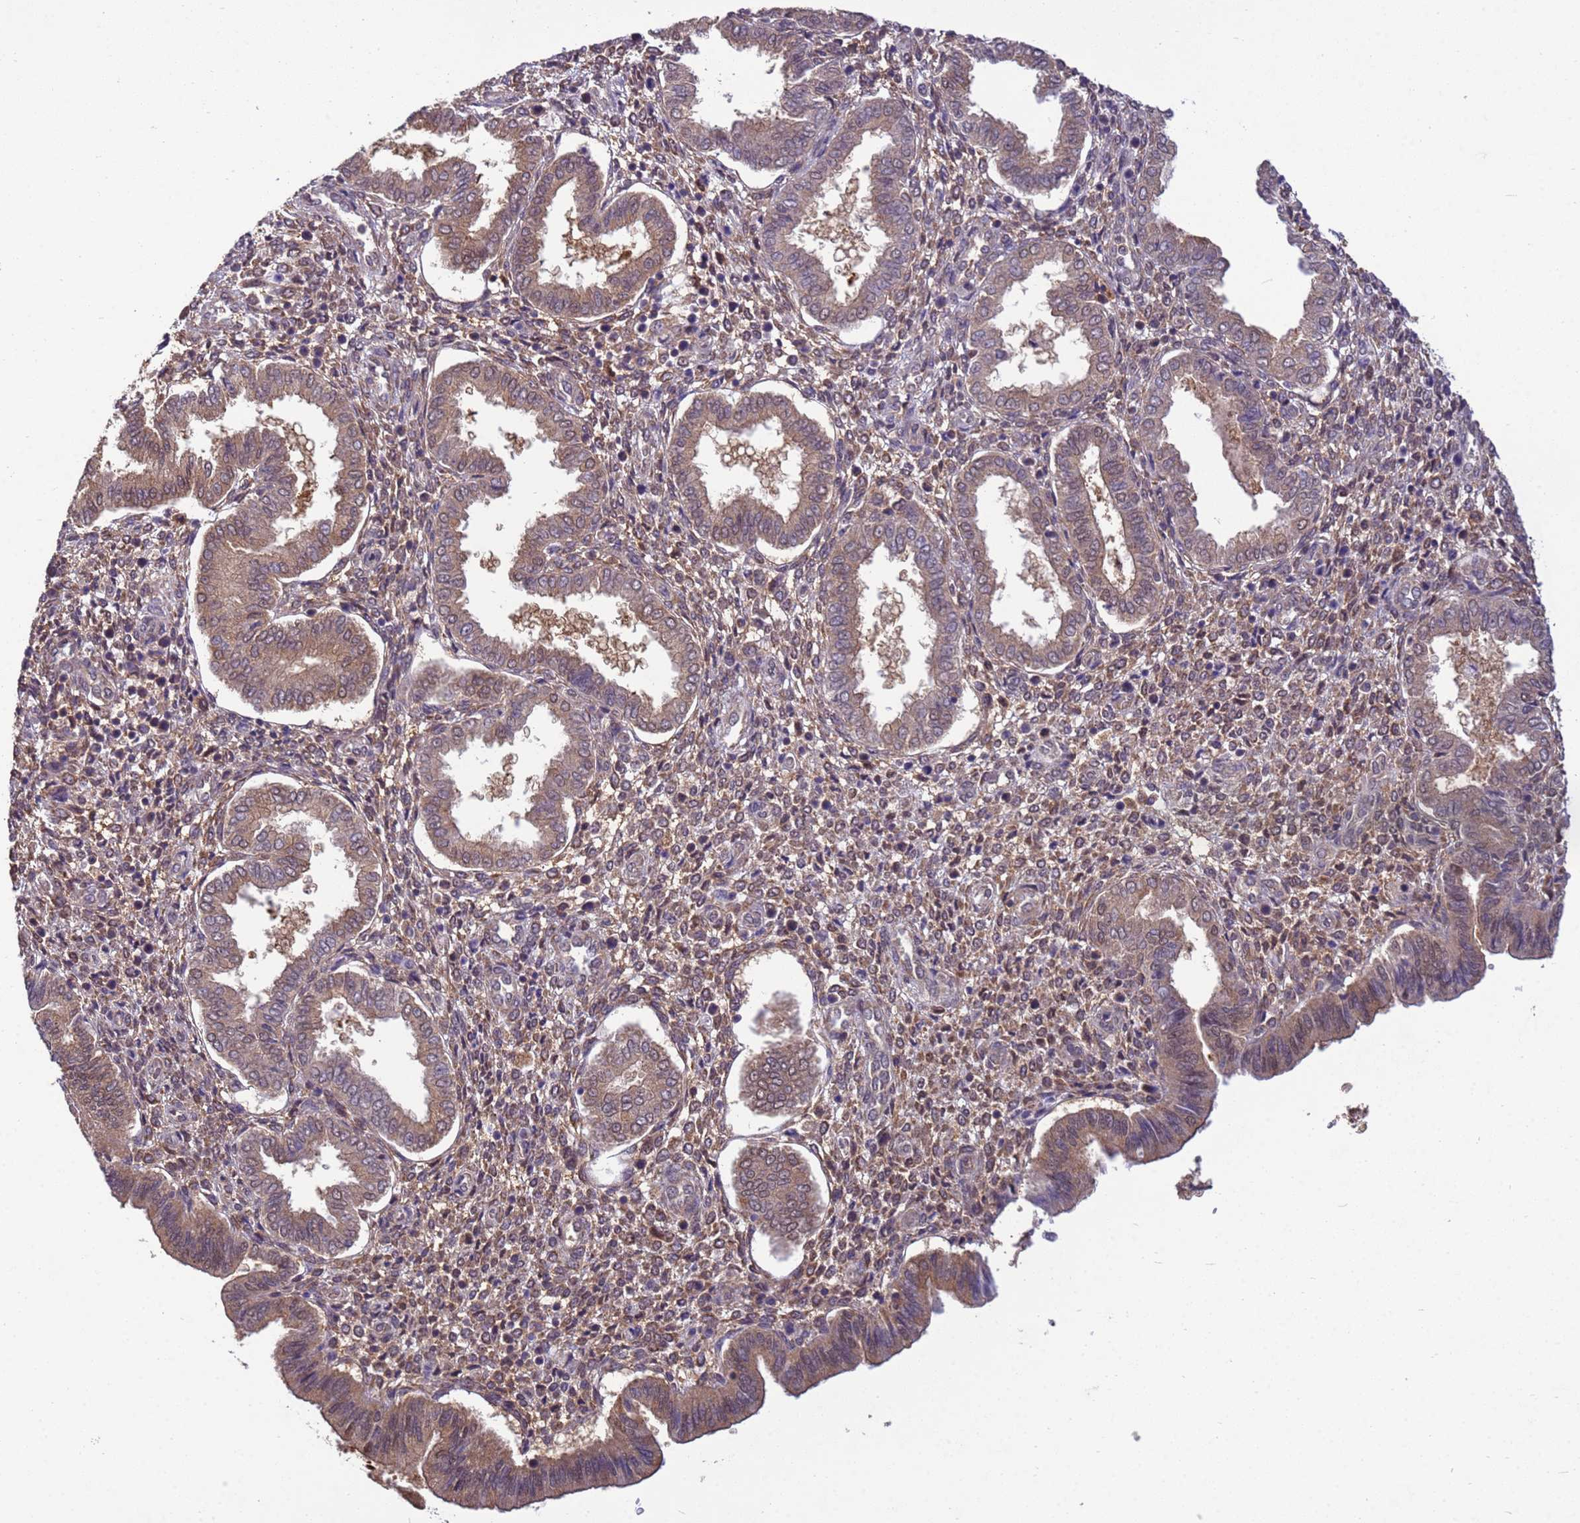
{"staining": {"intensity": "moderate", "quantity": "<25%", "location": "cytoplasmic/membranous,nuclear"}, "tissue": "endometrium", "cell_type": "Cells in endometrial stroma", "image_type": "normal", "snomed": [{"axis": "morphology", "description": "Normal tissue, NOS"}, {"axis": "topography", "description": "Endometrium"}], "caption": "Immunohistochemistry micrograph of benign endometrium: human endometrium stained using IHC reveals low levels of moderate protein expression localized specifically in the cytoplasmic/membranous,nuclear of cells in endometrial stroma, appearing as a cytoplasmic/membranous,nuclear brown color.", "gene": "NPEPPS", "patient": {"sex": "female", "age": 24}}